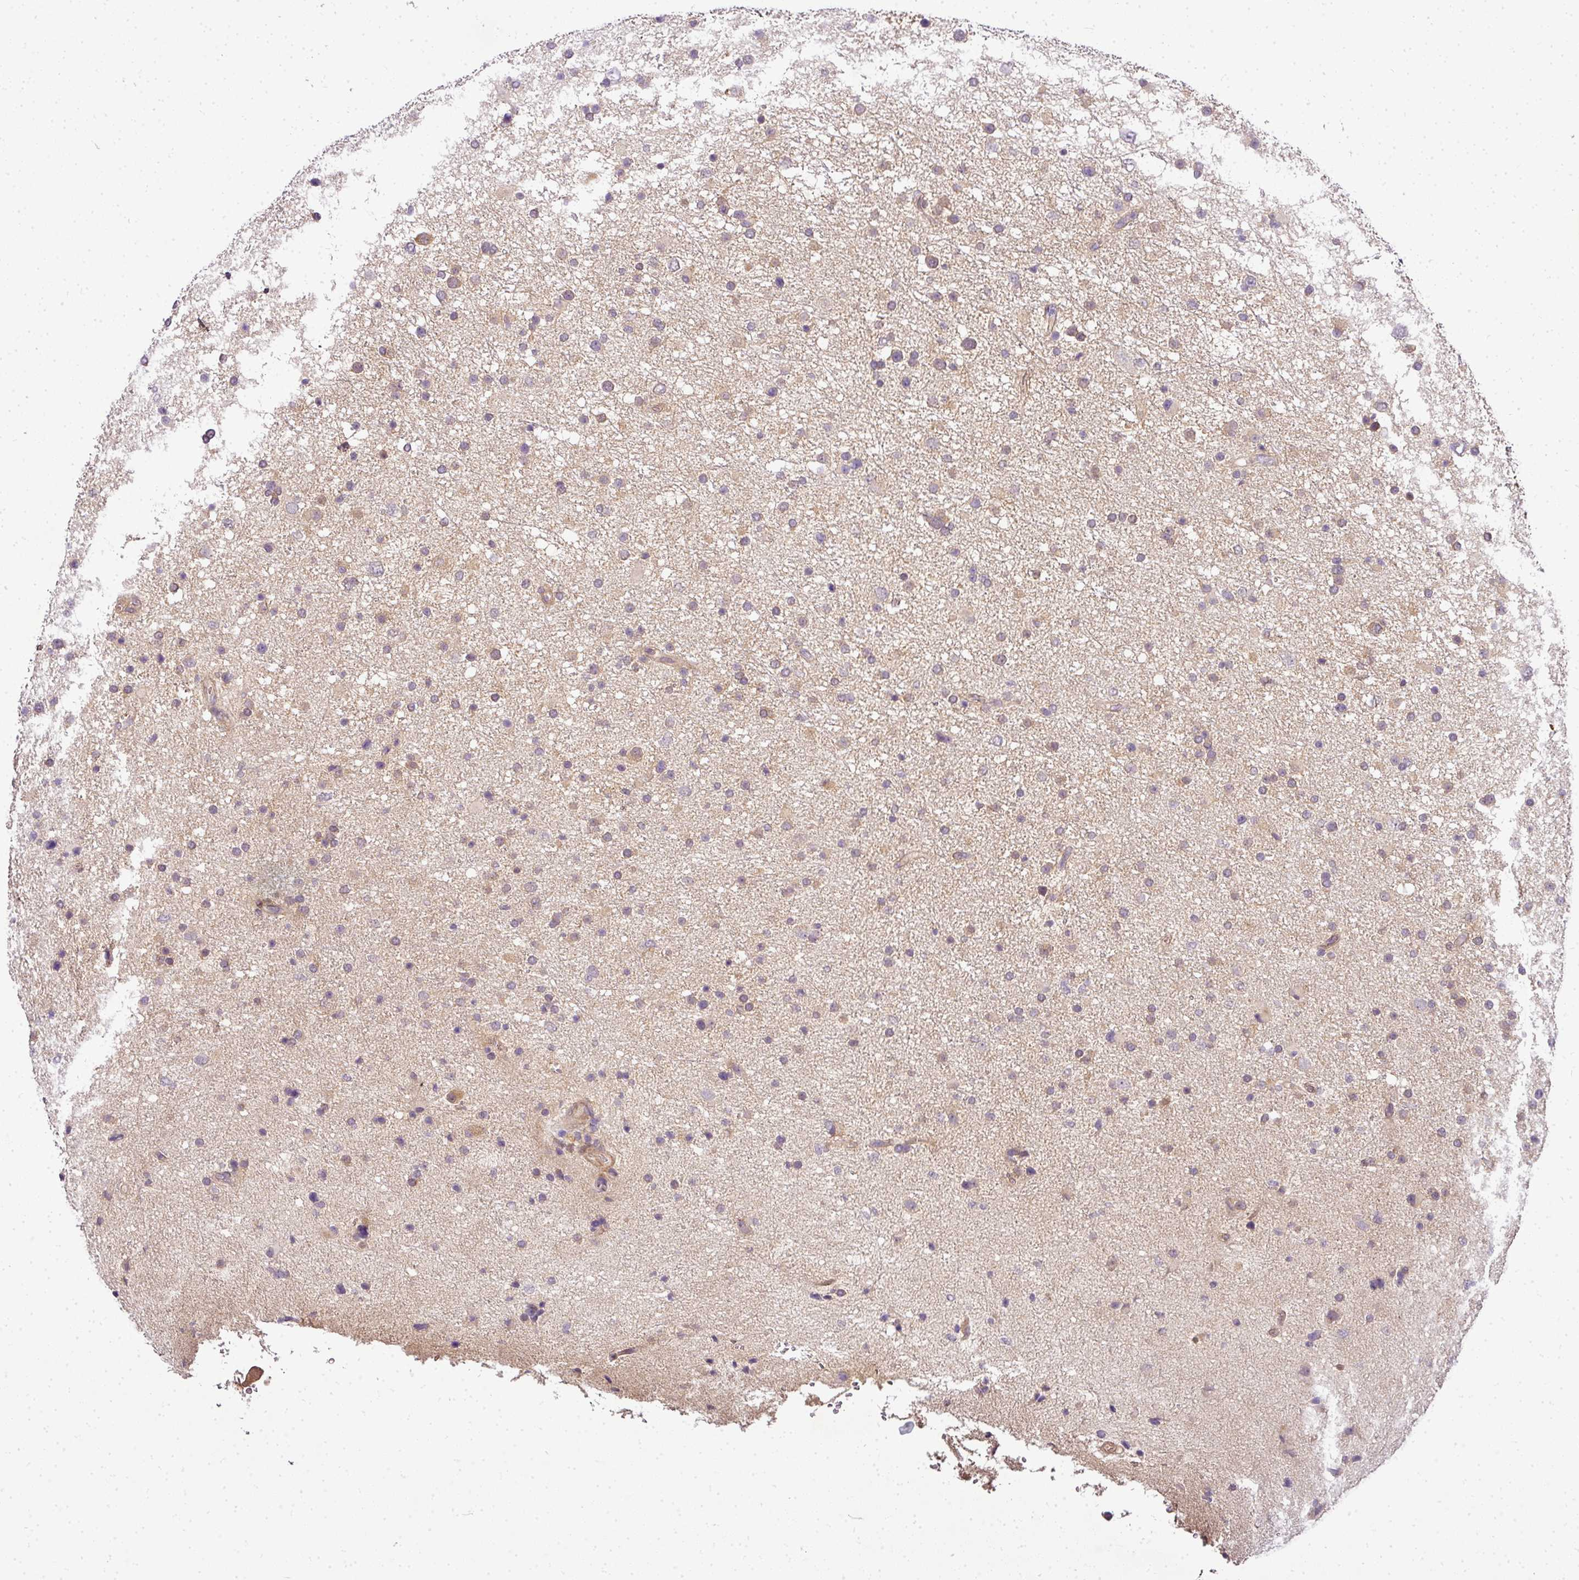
{"staining": {"intensity": "weak", "quantity": "<25%", "location": "cytoplasmic/membranous"}, "tissue": "glioma", "cell_type": "Tumor cells", "image_type": "cancer", "snomed": [{"axis": "morphology", "description": "Glioma, malignant, Low grade"}, {"axis": "topography", "description": "Brain"}], "caption": "High power microscopy histopathology image of an immunohistochemistry (IHC) photomicrograph of malignant glioma (low-grade), revealing no significant staining in tumor cells. Brightfield microscopy of immunohistochemistry (IHC) stained with DAB (brown) and hematoxylin (blue), captured at high magnification.", "gene": "ADH5", "patient": {"sex": "female", "age": 32}}